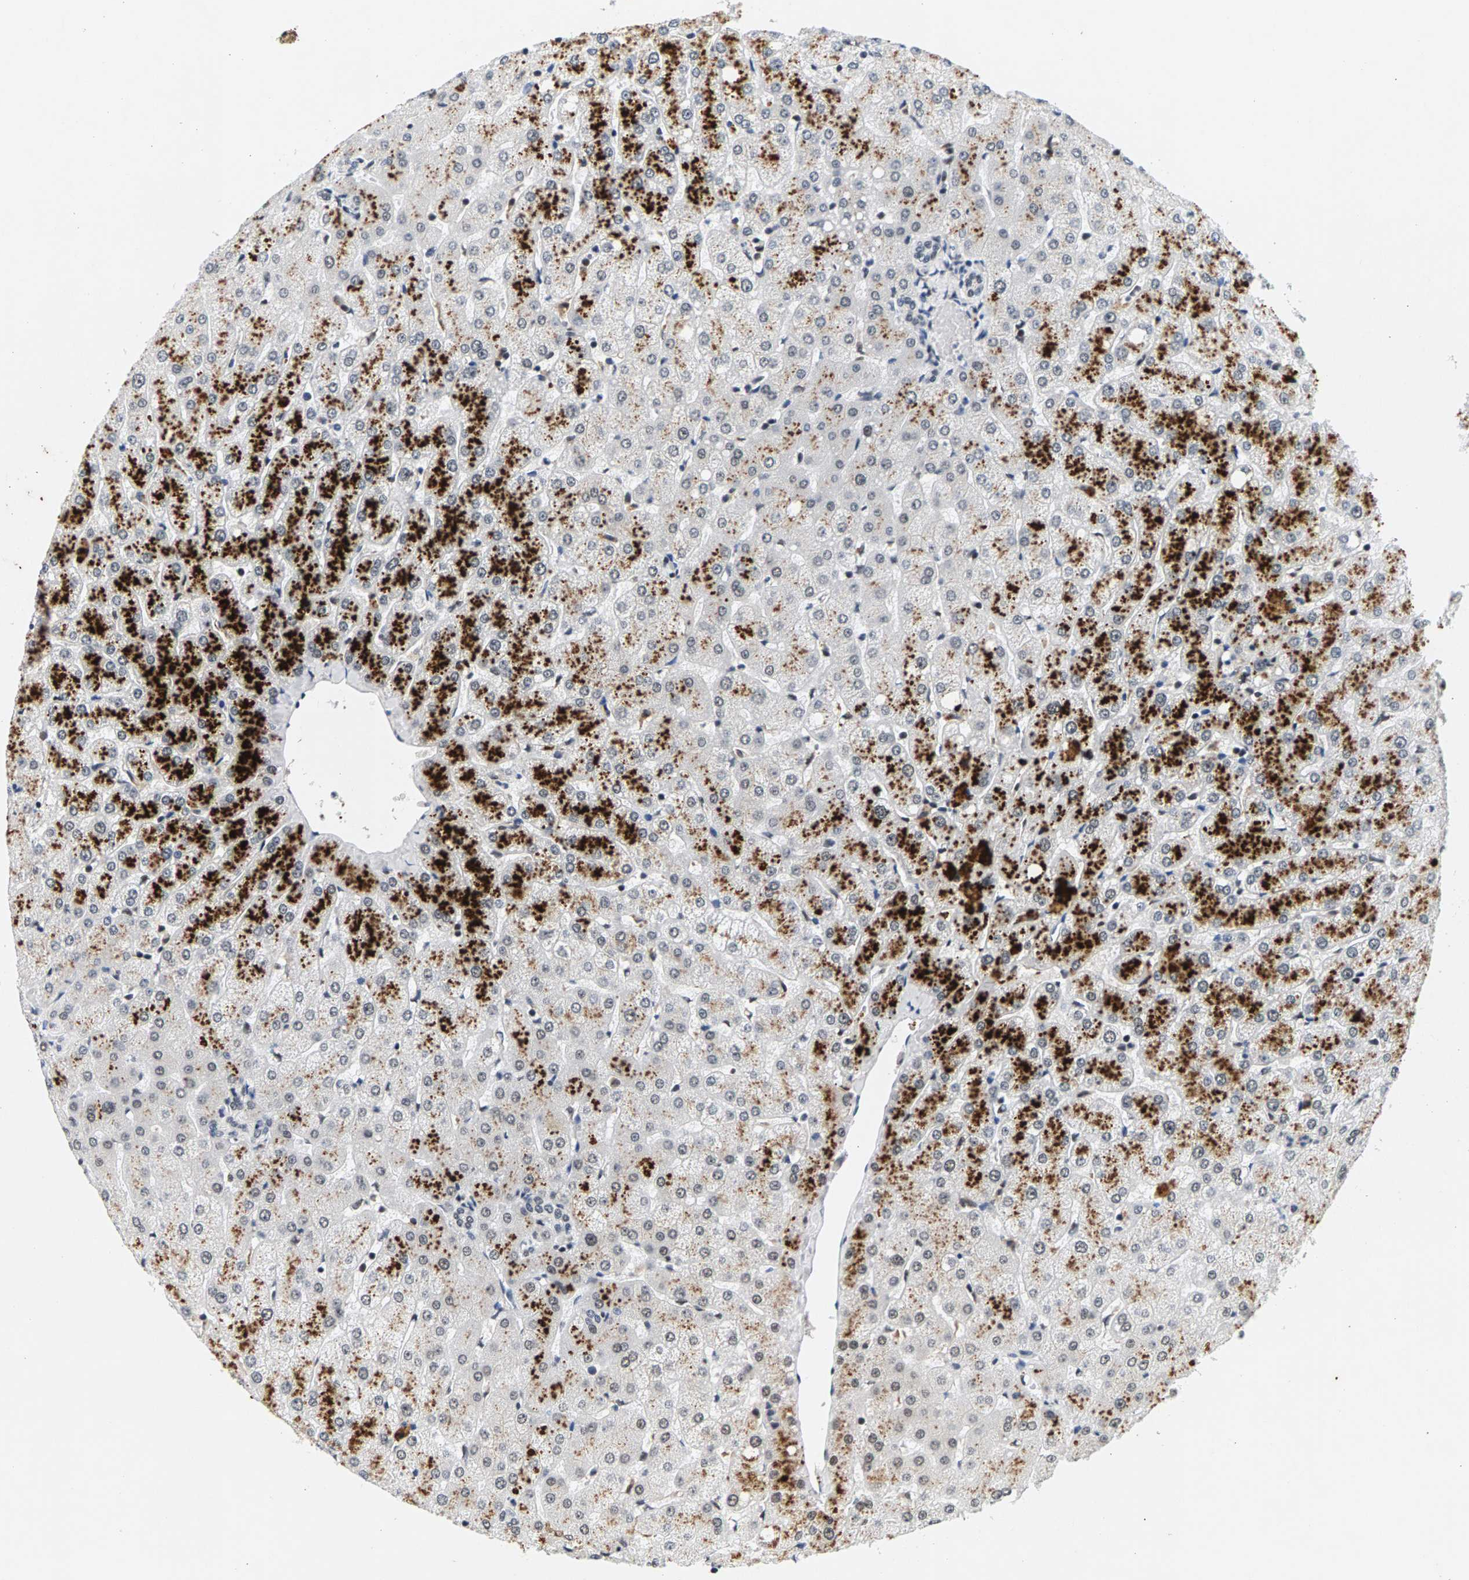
{"staining": {"intensity": "negative", "quantity": "none", "location": "none"}, "tissue": "liver", "cell_type": "Cholangiocytes", "image_type": "normal", "snomed": [{"axis": "morphology", "description": "Normal tissue, NOS"}, {"axis": "topography", "description": "Liver"}], "caption": "Liver was stained to show a protein in brown. There is no significant positivity in cholangiocytes. (Brightfield microscopy of DAB immunohistochemistry at high magnification).", "gene": "ATF2", "patient": {"sex": "female", "age": 54}}